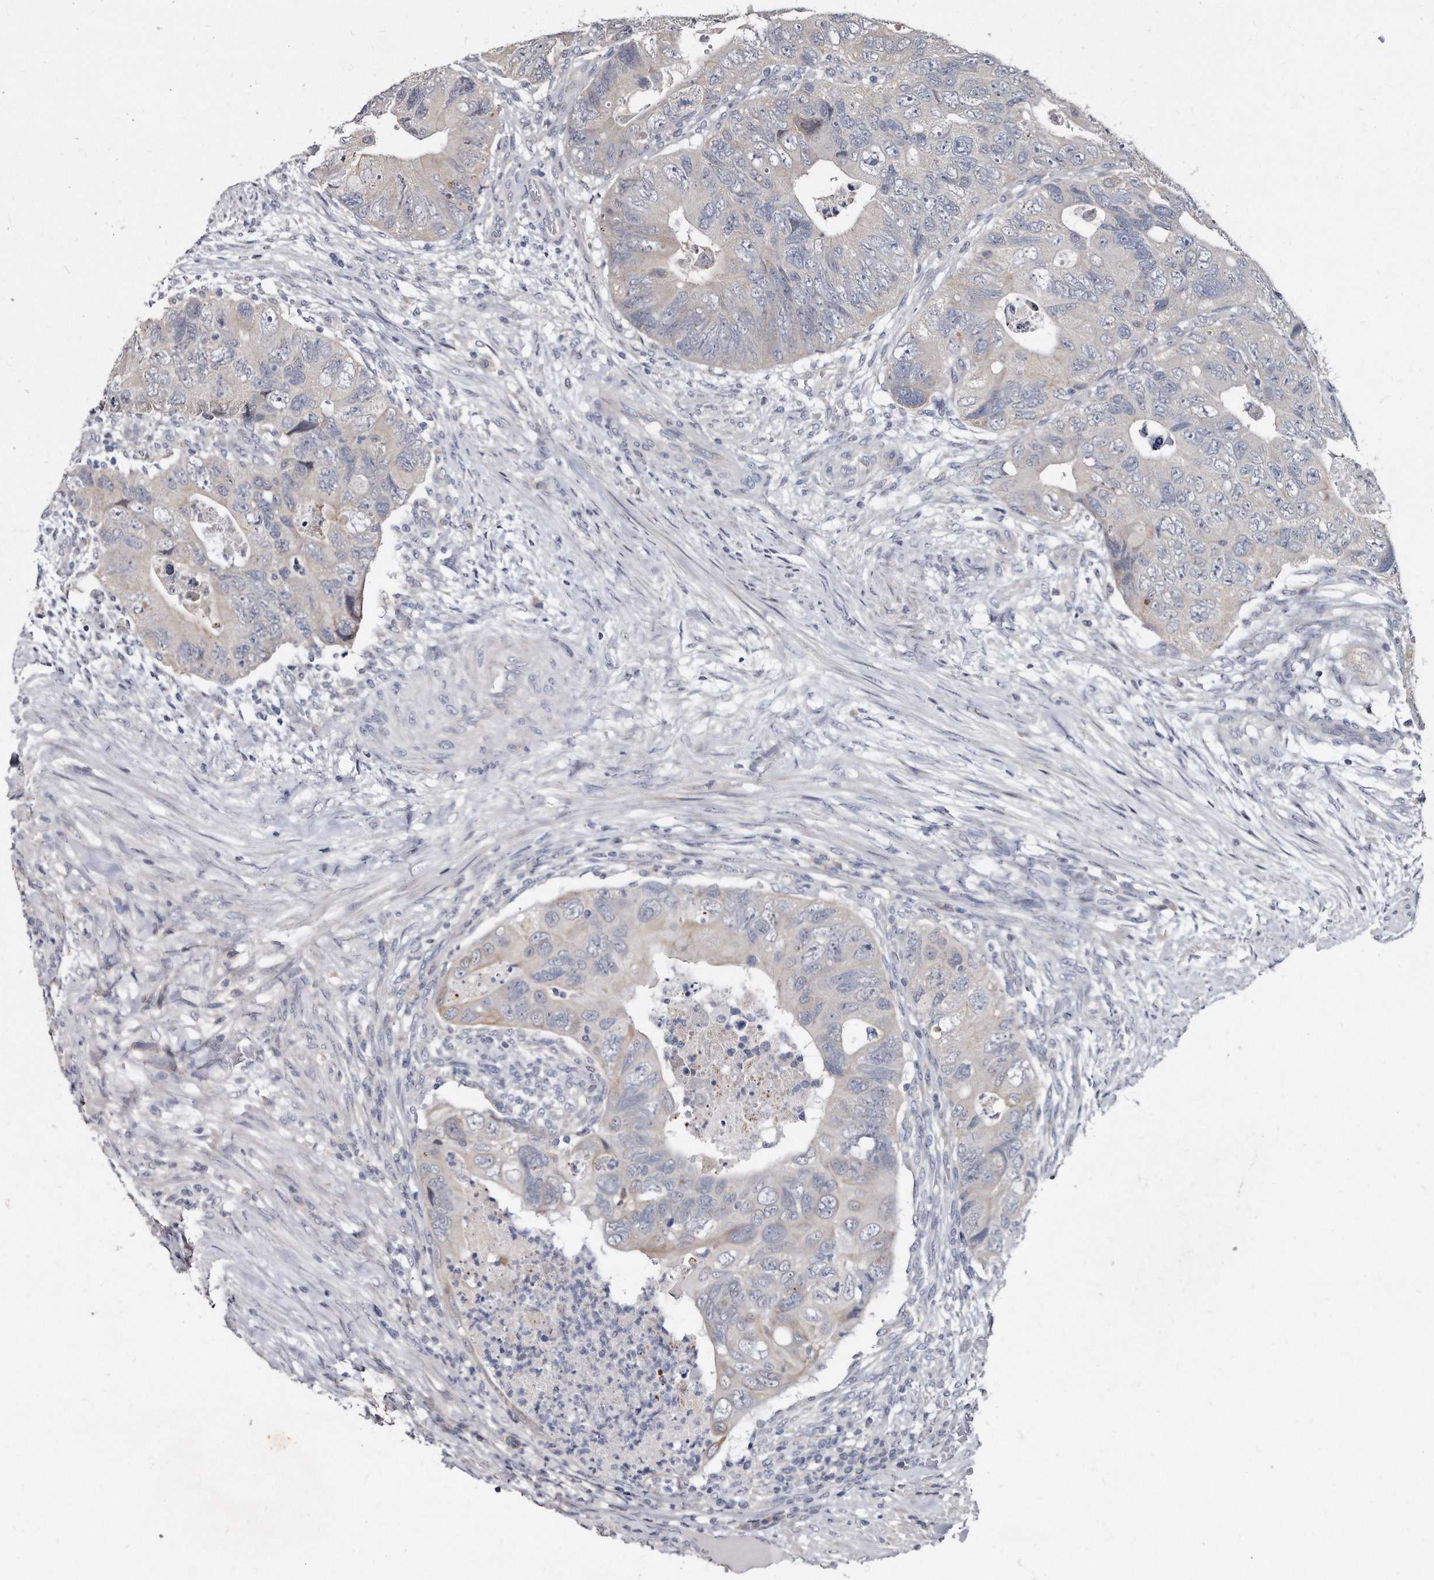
{"staining": {"intensity": "weak", "quantity": "<25%", "location": "cytoplasmic/membranous"}, "tissue": "colorectal cancer", "cell_type": "Tumor cells", "image_type": "cancer", "snomed": [{"axis": "morphology", "description": "Adenocarcinoma, NOS"}, {"axis": "topography", "description": "Rectum"}], "caption": "High power microscopy photomicrograph of an immunohistochemistry histopathology image of colorectal adenocarcinoma, revealing no significant expression in tumor cells. (Stains: DAB immunohistochemistry with hematoxylin counter stain, Microscopy: brightfield microscopy at high magnification).", "gene": "KLHDC3", "patient": {"sex": "male", "age": 63}}